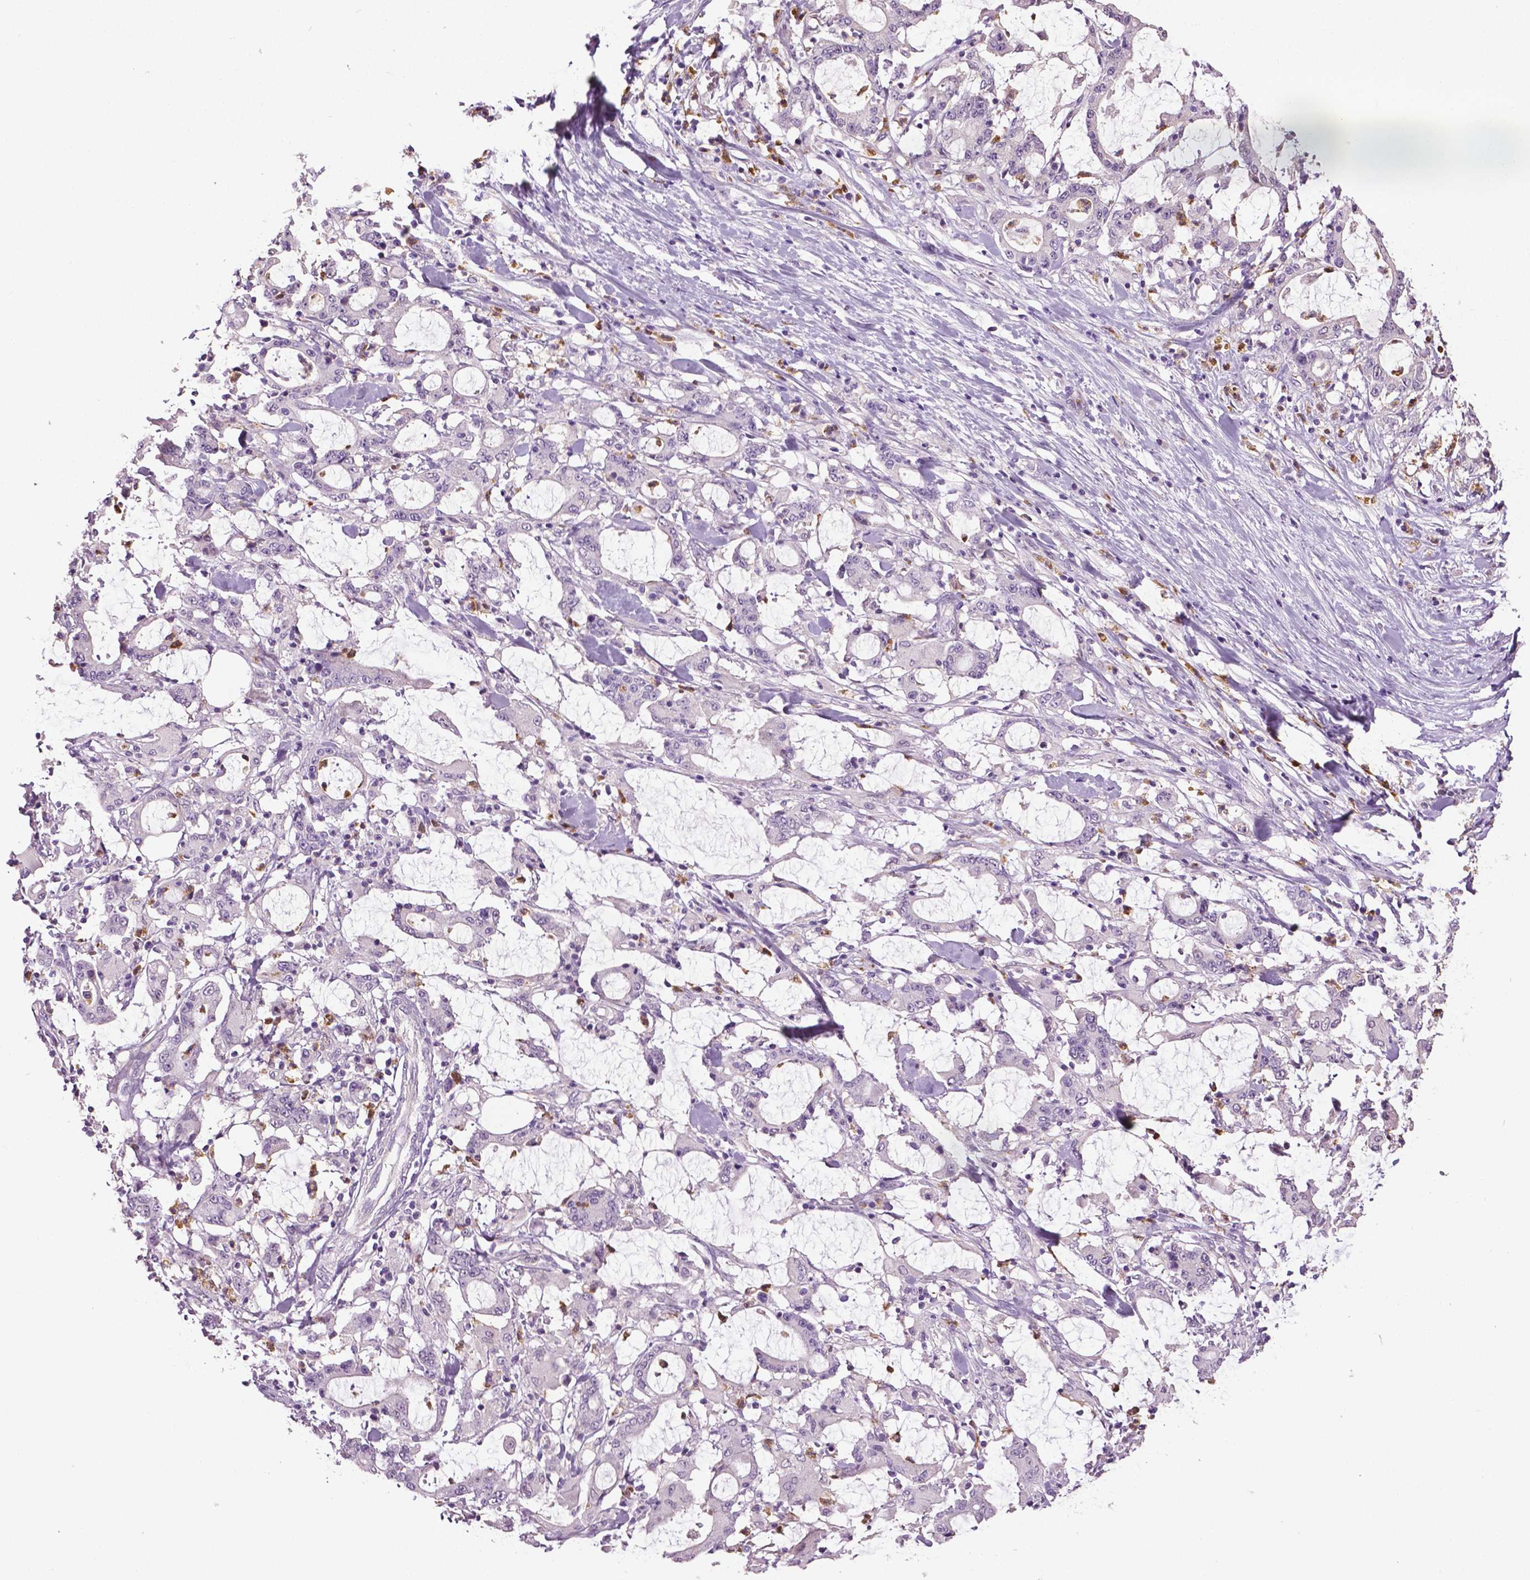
{"staining": {"intensity": "negative", "quantity": "none", "location": "none"}, "tissue": "stomach cancer", "cell_type": "Tumor cells", "image_type": "cancer", "snomed": [{"axis": "morphology", "description": "Adenocarcinoma, NOS"}, {"axis": "topography", "description": "Stomach, upper"}], "caption": "Stomach cancer (adenocarcinoma) was stained to show a protein in brown. There is no significant expression in tumor cells. Brightfield microscopy of immunohistochemistry stained with DAB (3,3'-diaminobenzidine) (brown) and hematoxylin (blue), captured at high magnification.", "gene": "PTPN5", "patient": {"sex": "male", "age": 68}}